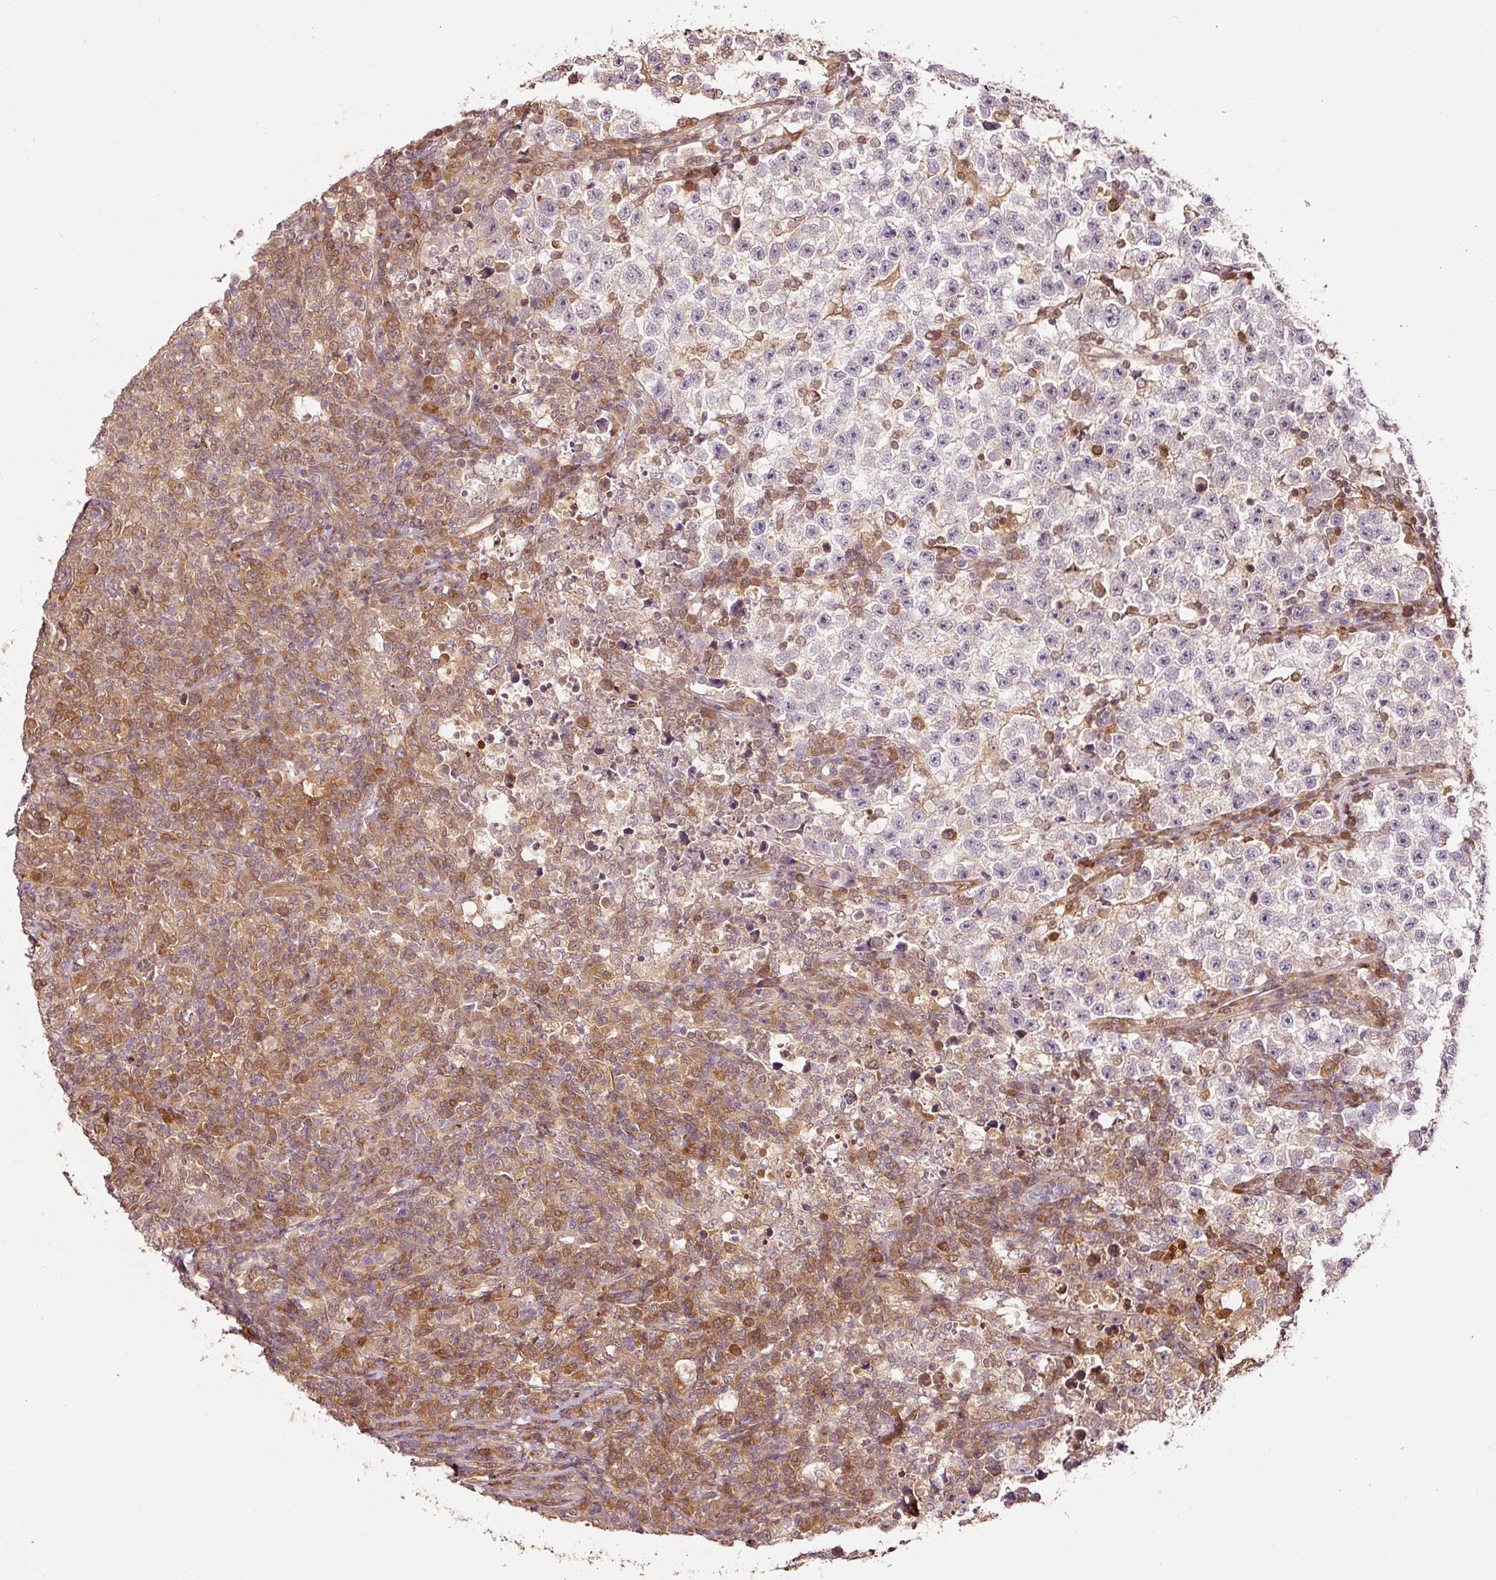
{"staining": {"intensity": "moderate", "quantity": "<25%", "location": "cytoplasmic/membranous,nuclear"}, "tissue": "testis cancer", "cell_type": "Tumor cells", "image_type": "cancer", "snomed": [{"axis": "morphology", "description": "Seminoma, NOS"}, {"axis": "topography", "description": "Testis"}], "caption": "Moderate cytoplasmic/membranous and nuclear expression is present in about <25% of tumor cells in seminoma (testis).", "gene": "FBXL14", "patient": {"sex": "male", "age": 22}}